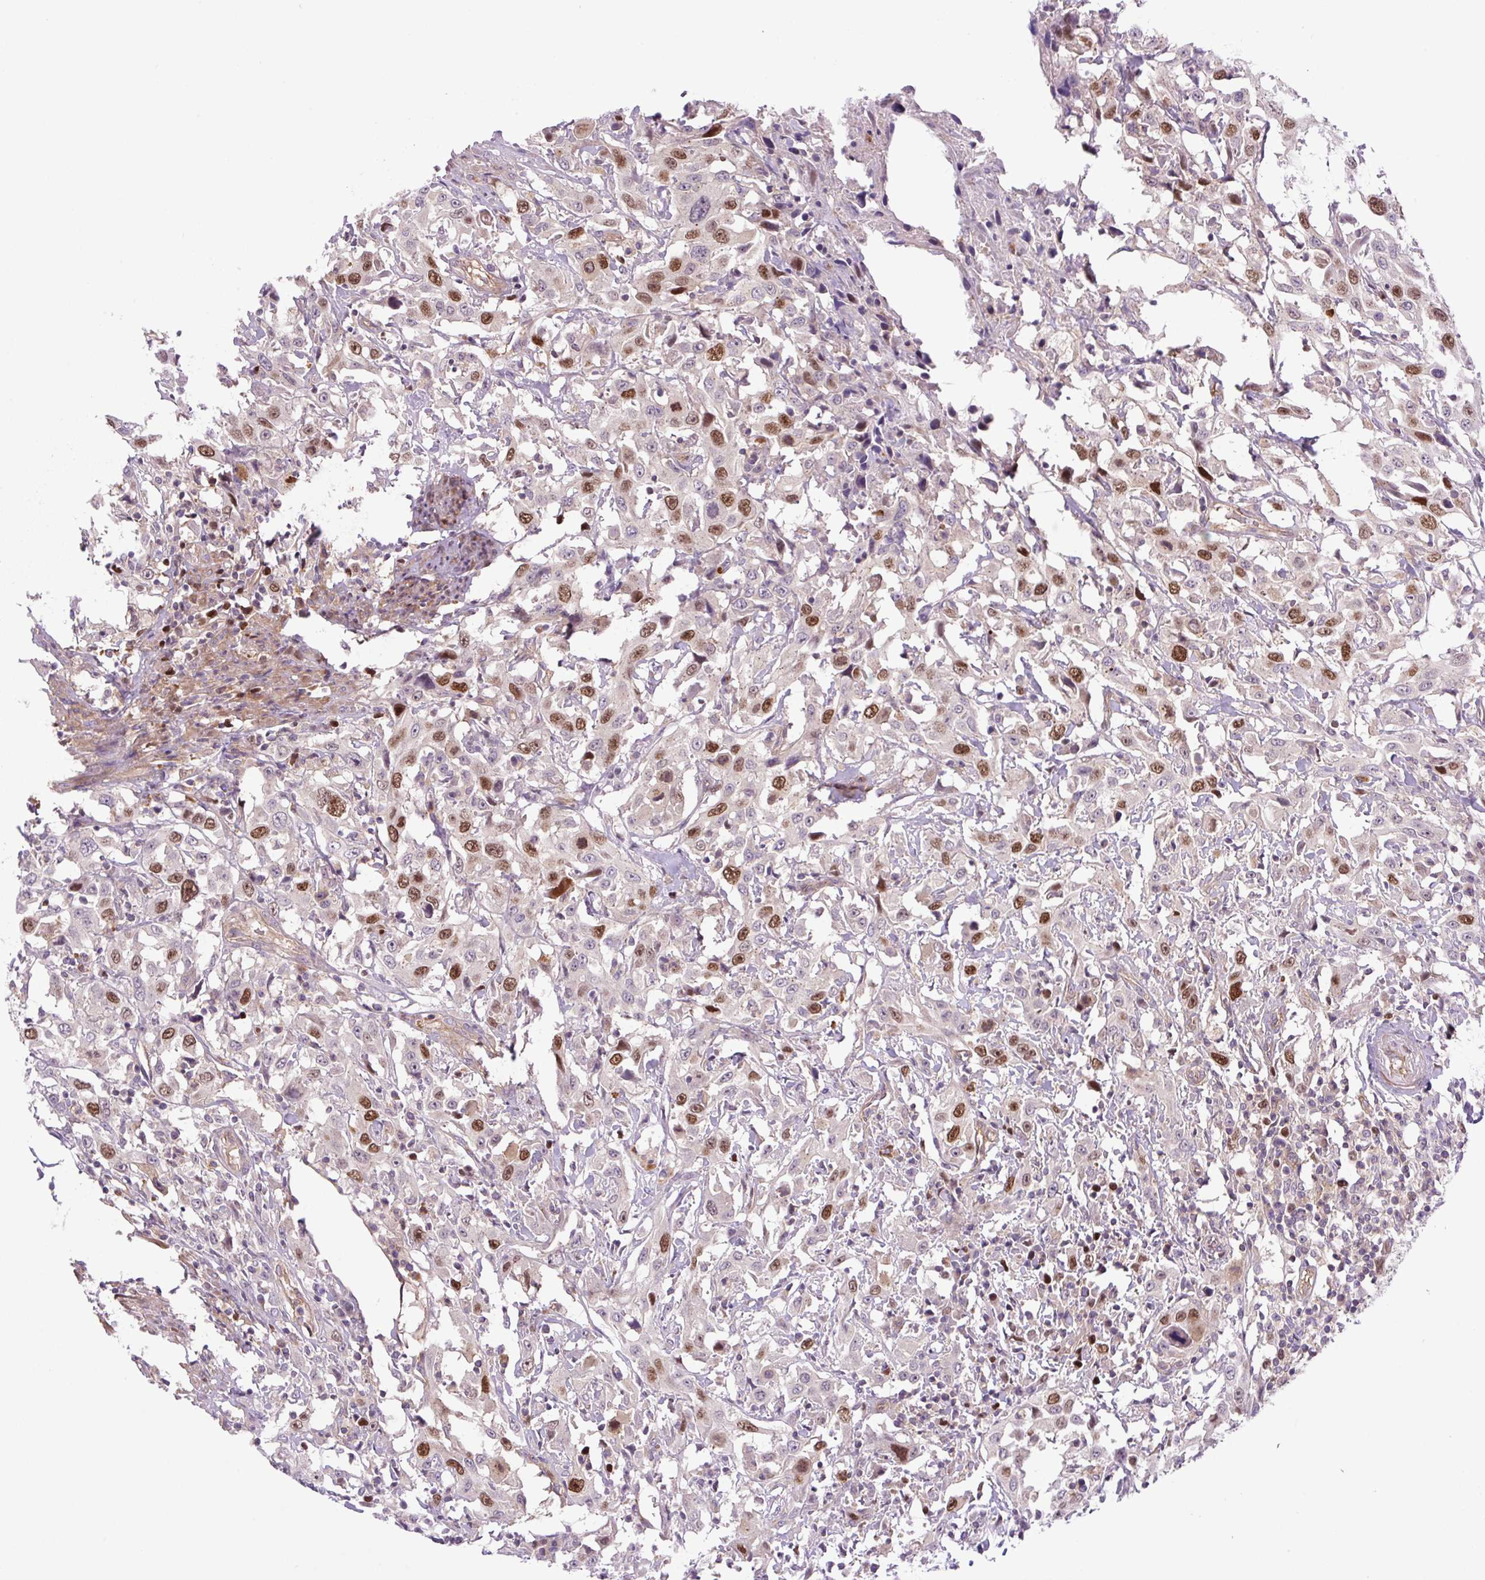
{"staining": {"intensity": "moderate", "quantity": "25%-75%", "location": "nuclear"}, "tissue": "urothelial cancer", "cell_type": "Tumor cells", "image_type": "cancer", "snomed": [{"axis": "morphology", "description": "Urothelial carcinoma, High grade"}, {"axis": "topography", "description": "Urinary bladder"}], "caption": "IHC histopathology image of neoplastic tissue: human urothelial cancer stained using immunohistochemistry (IHC) exhibits medium levels of moderate protein expression localized specifically in the nuclear of tumor cells, appearing as a nuclear brown color.", "gene": "KIFC1", "patient": {"sex": "male", "age": 61}}